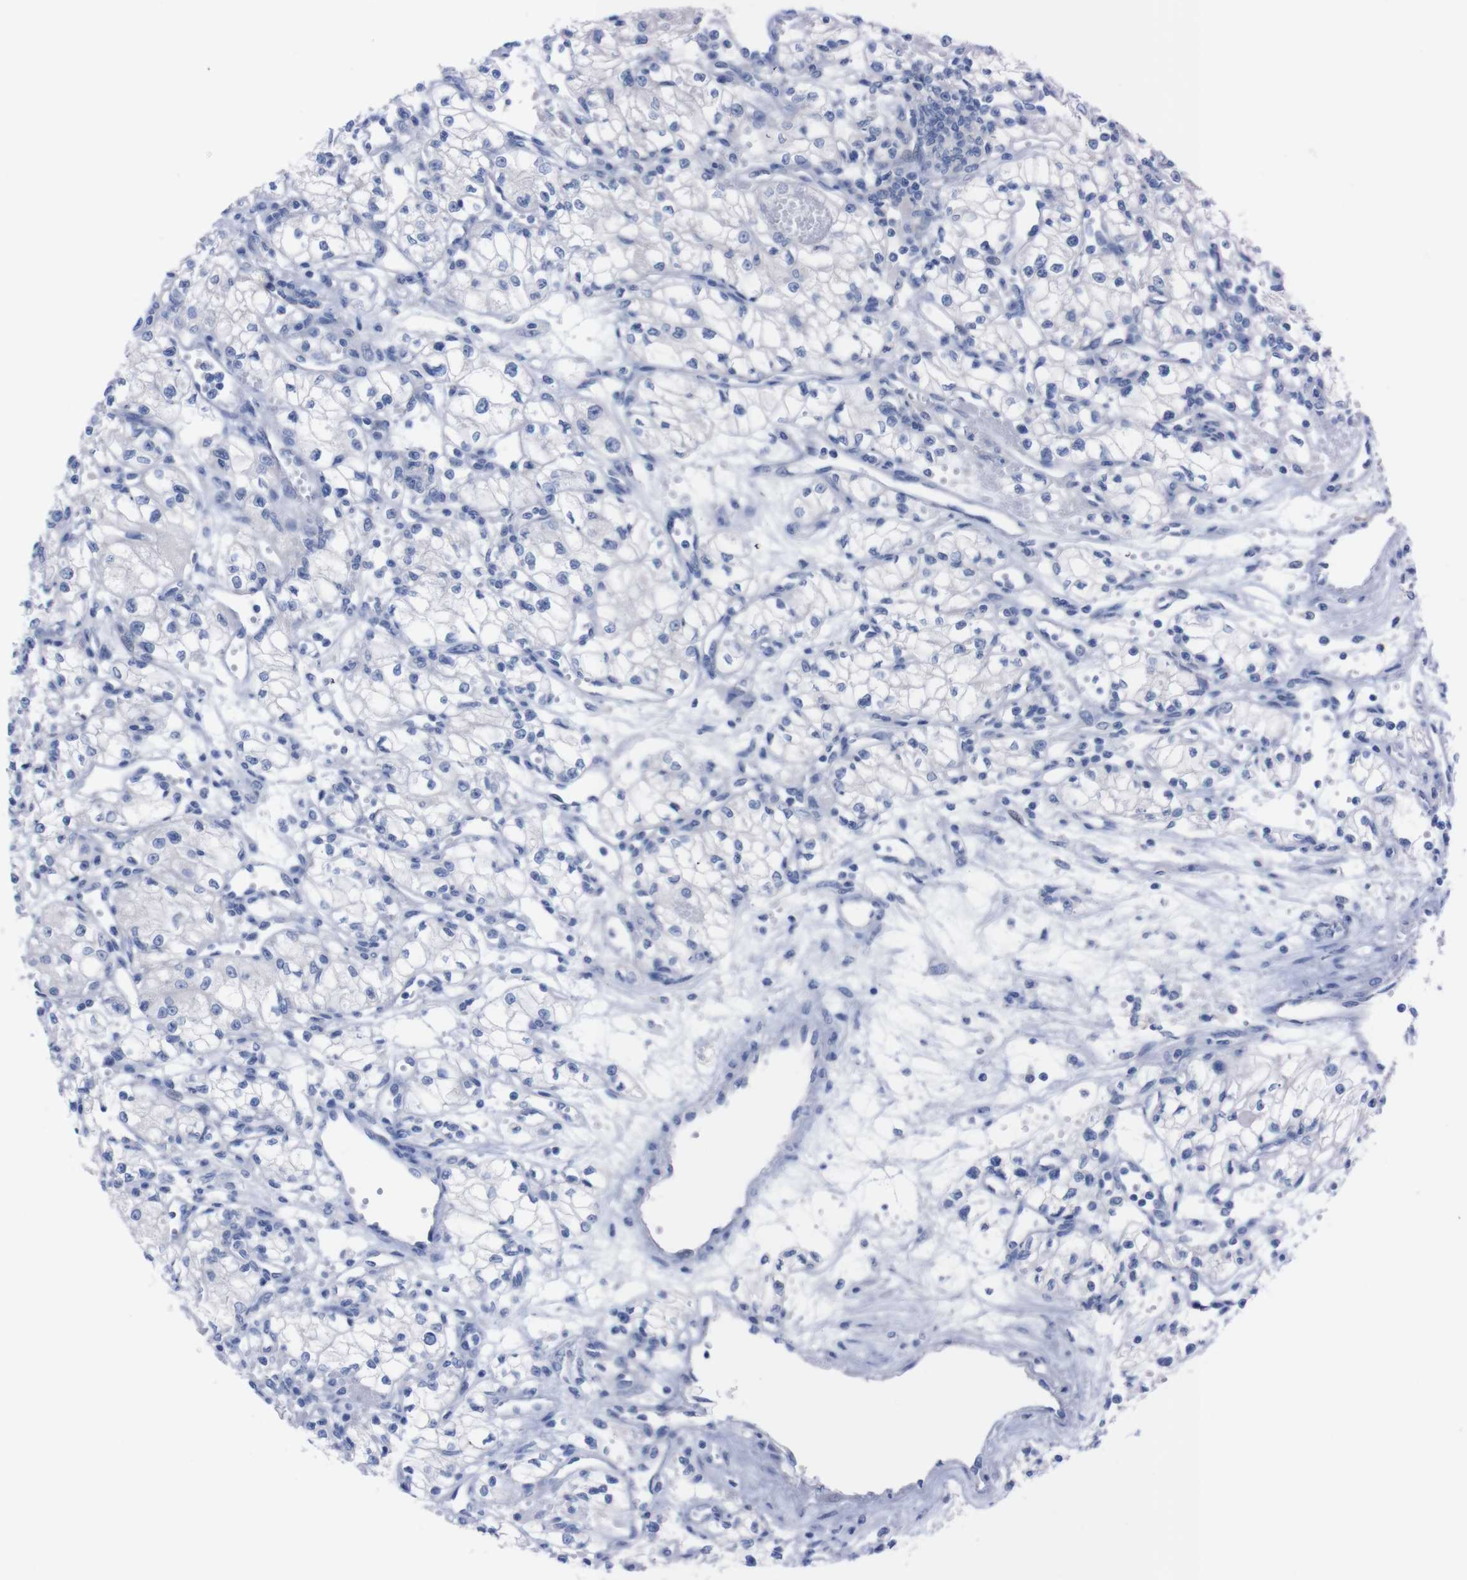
{"staining": {"intensity": "negative", "quantity": "none", "location": "none"}, "tissue": "renal cancer", "cell_type": "Tumor cells", "image_type": "cancer", "snomed": [{"axis": "morphology", "description": "Normal tissue, NOS"}, {"axis": "morphology", "description": "Adenocarcinoma, NOS"}, {"axis": "topography", "description": "Kidney"}], "caption": "Immunohistochemical staining of renal cancer (adenocarcinoma) shows no significant expression in tumor cells. (DAB immunohistochemistry (IHC), high magnification).", "gene": "TMEM243", "patient": {"sex": "male", "age": 59}}